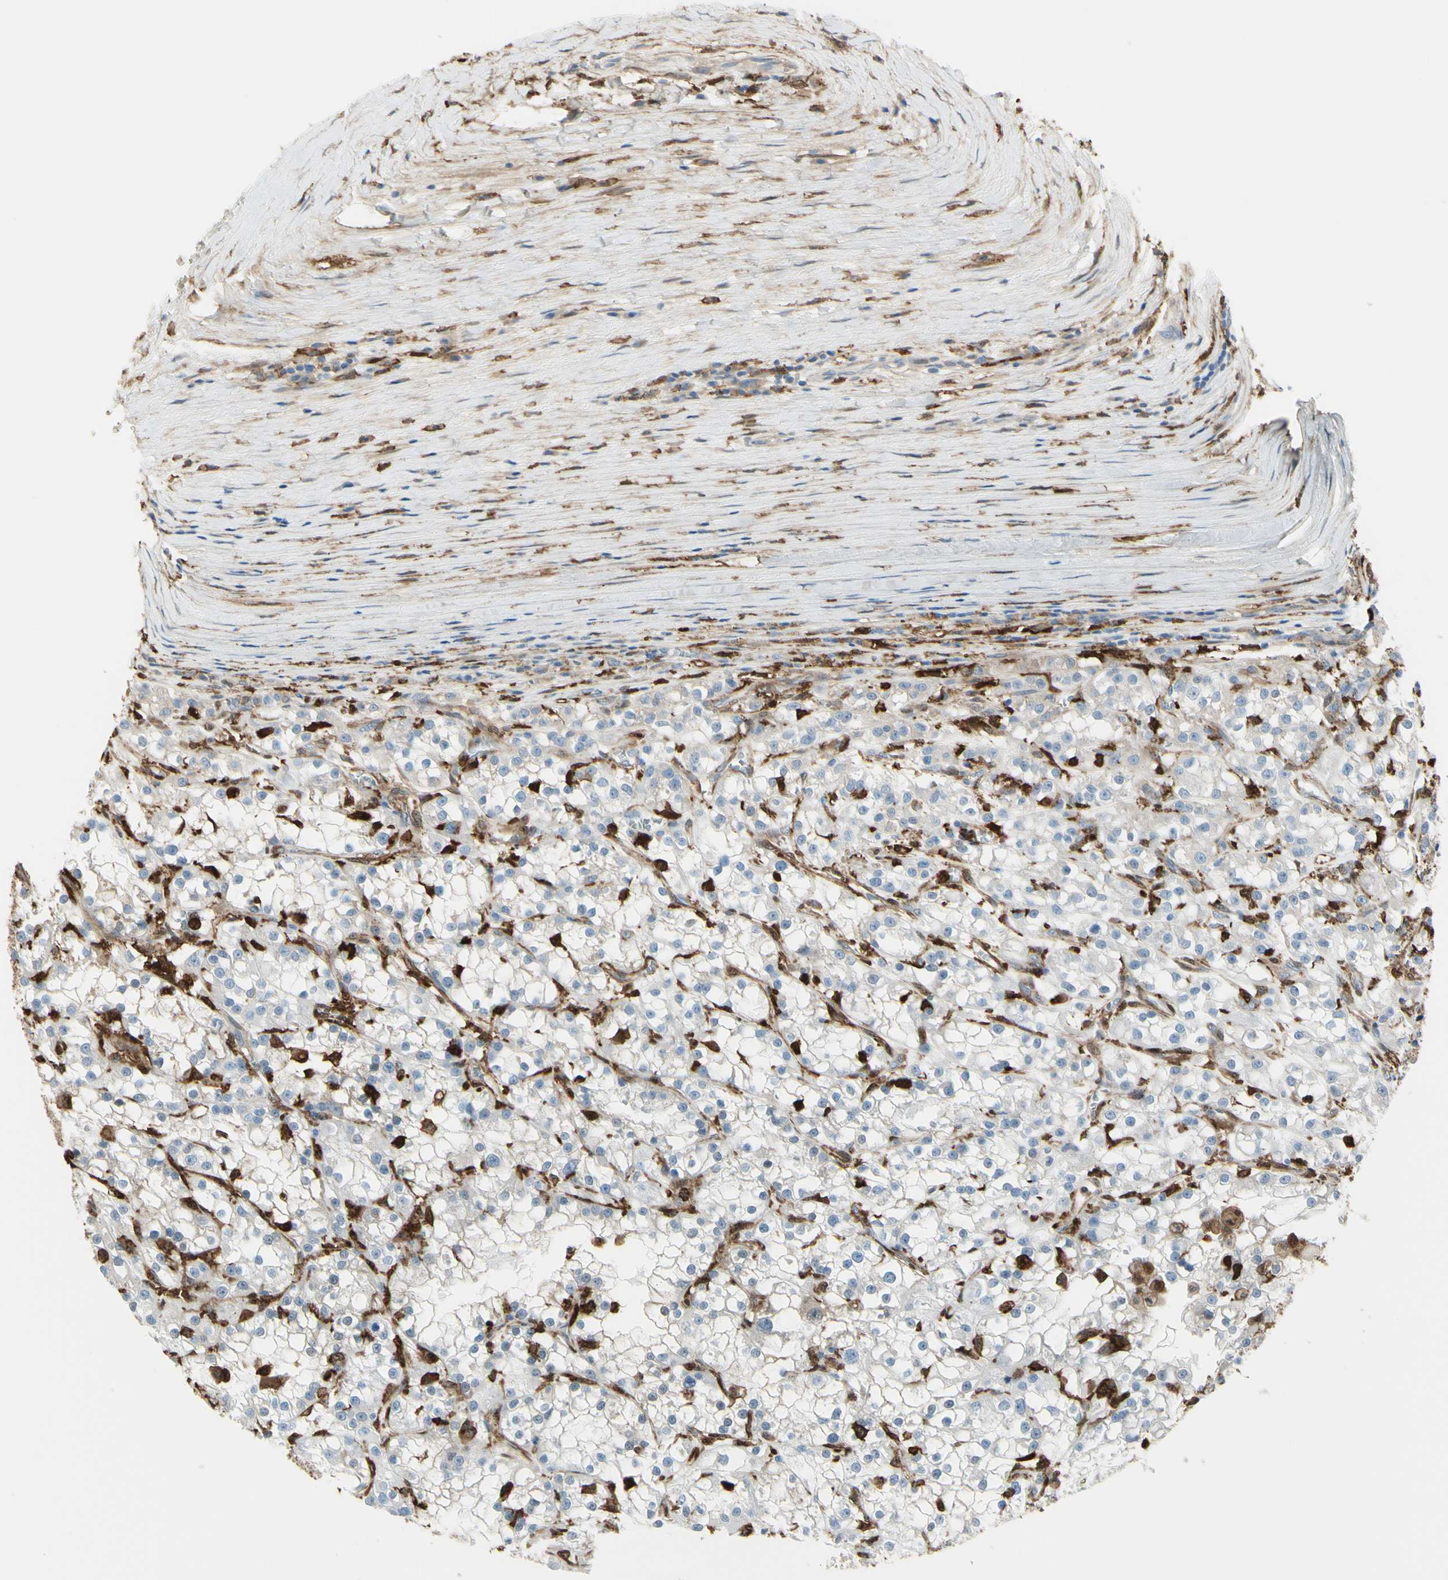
{"staining": {"intensity": "weak", "quantity": "25%-75%", "location": "cytoplasmic/membranous"}, "tissue": "renal cancer", "cell_type": "Tumor cells", "image_type": "cancer", "snomed": [{"axis": "morphology", "description": "Adenocarcinoma, NOS"}, {"axis": "topography", "description": "Kidney"}], "caption": "Protein expression analysis of human renal adenocarcinoma reveals weak cytoplasmic/membranous staining in about 25%-75% of tumor cells.", "gene": "GSN", "patient": {"sex": "female", "age": 52}}